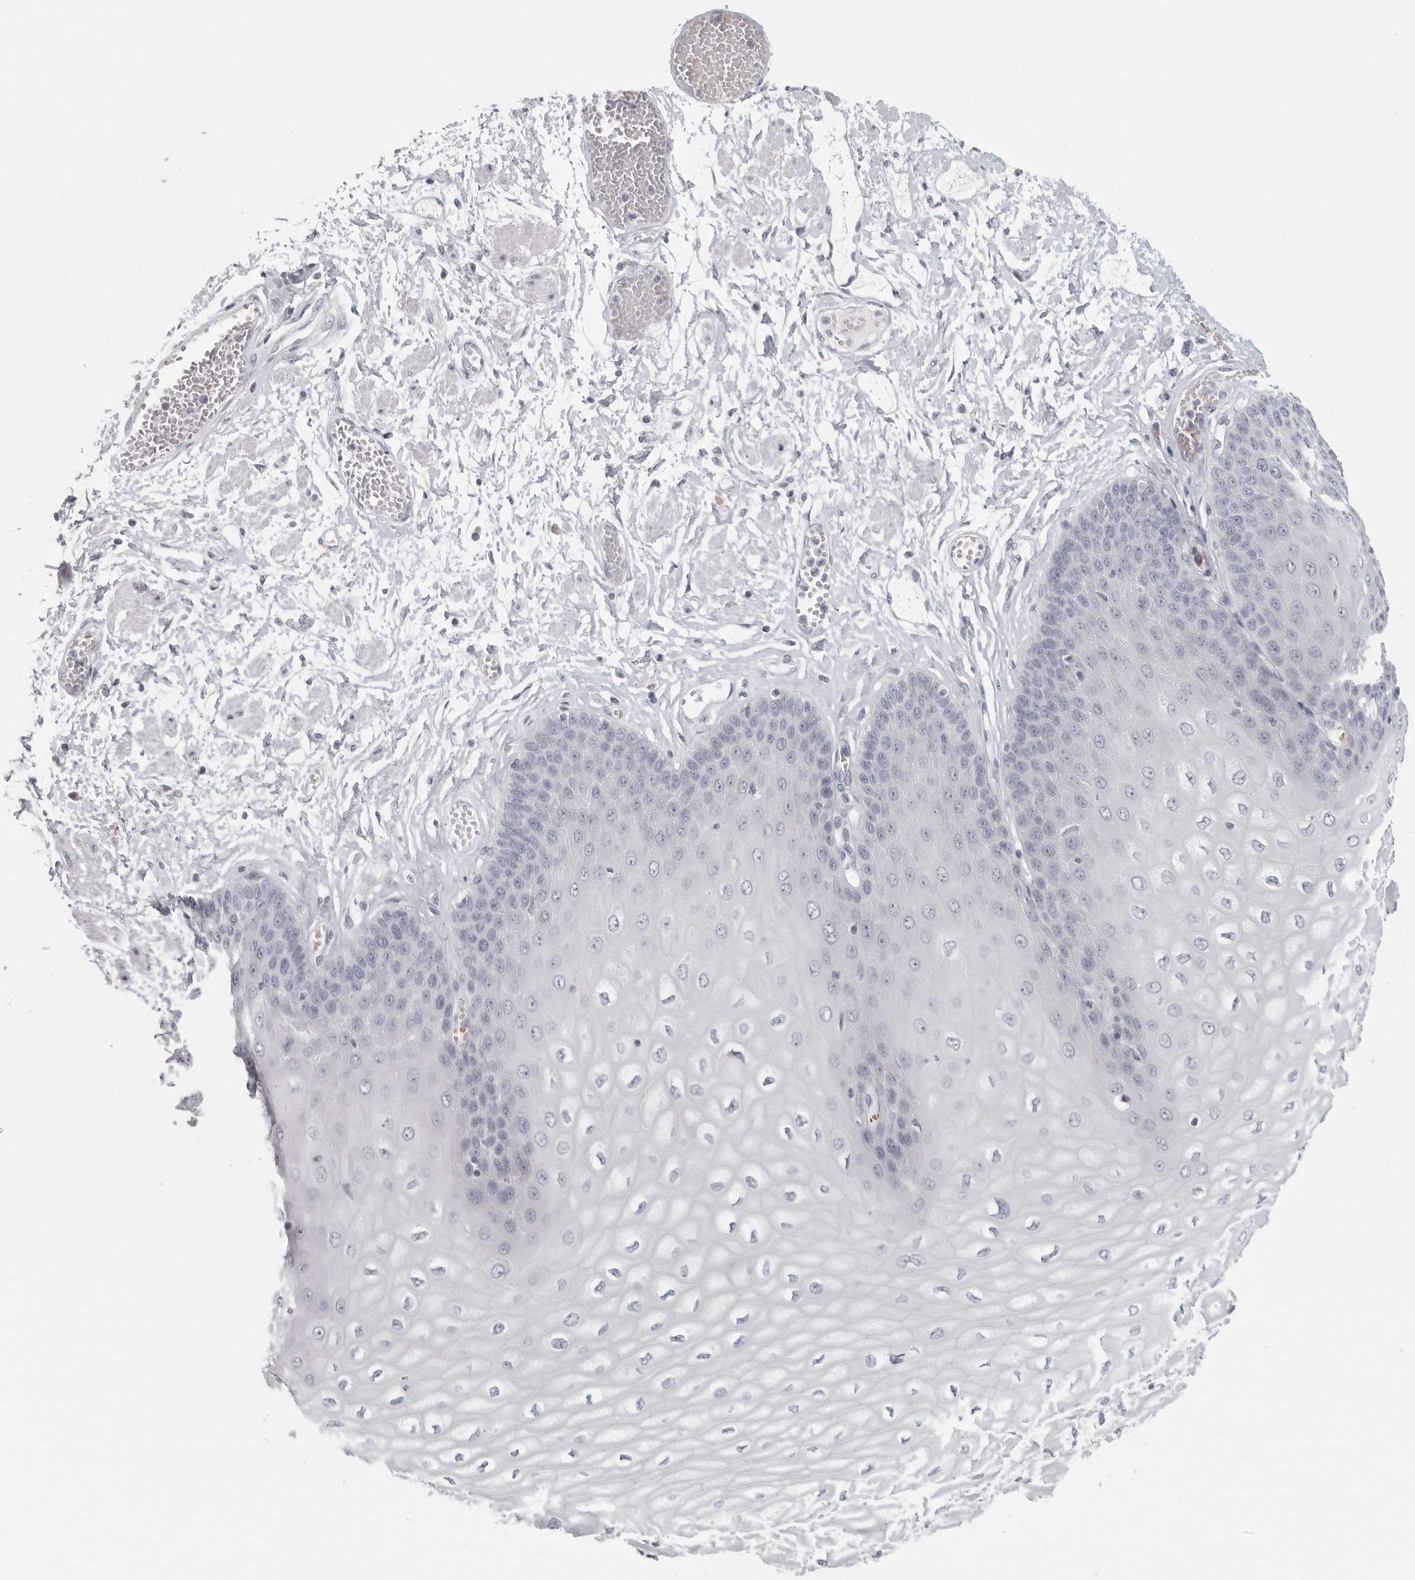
{"staining": {"intensity": "negative", "quantity": "none", "location": "none"}, "tissue": "esophagus", "cell_type": "Squamous epithelial cells", "image_type": "normal", "snomed": [{"axis": "morphology", "description": "Normal tissue, NOS"}, {"axis": "topography", "description": "Esophagus"}], "caption": "This micrograph is of unremarkable esophagus stained with IHC to label a protein in brown with the nuclei are counter-stained blue. There is no expression in squamous epithelial cells.", "gene": "DNAJC11", "patient": {"sex": "male", "age": 60}}